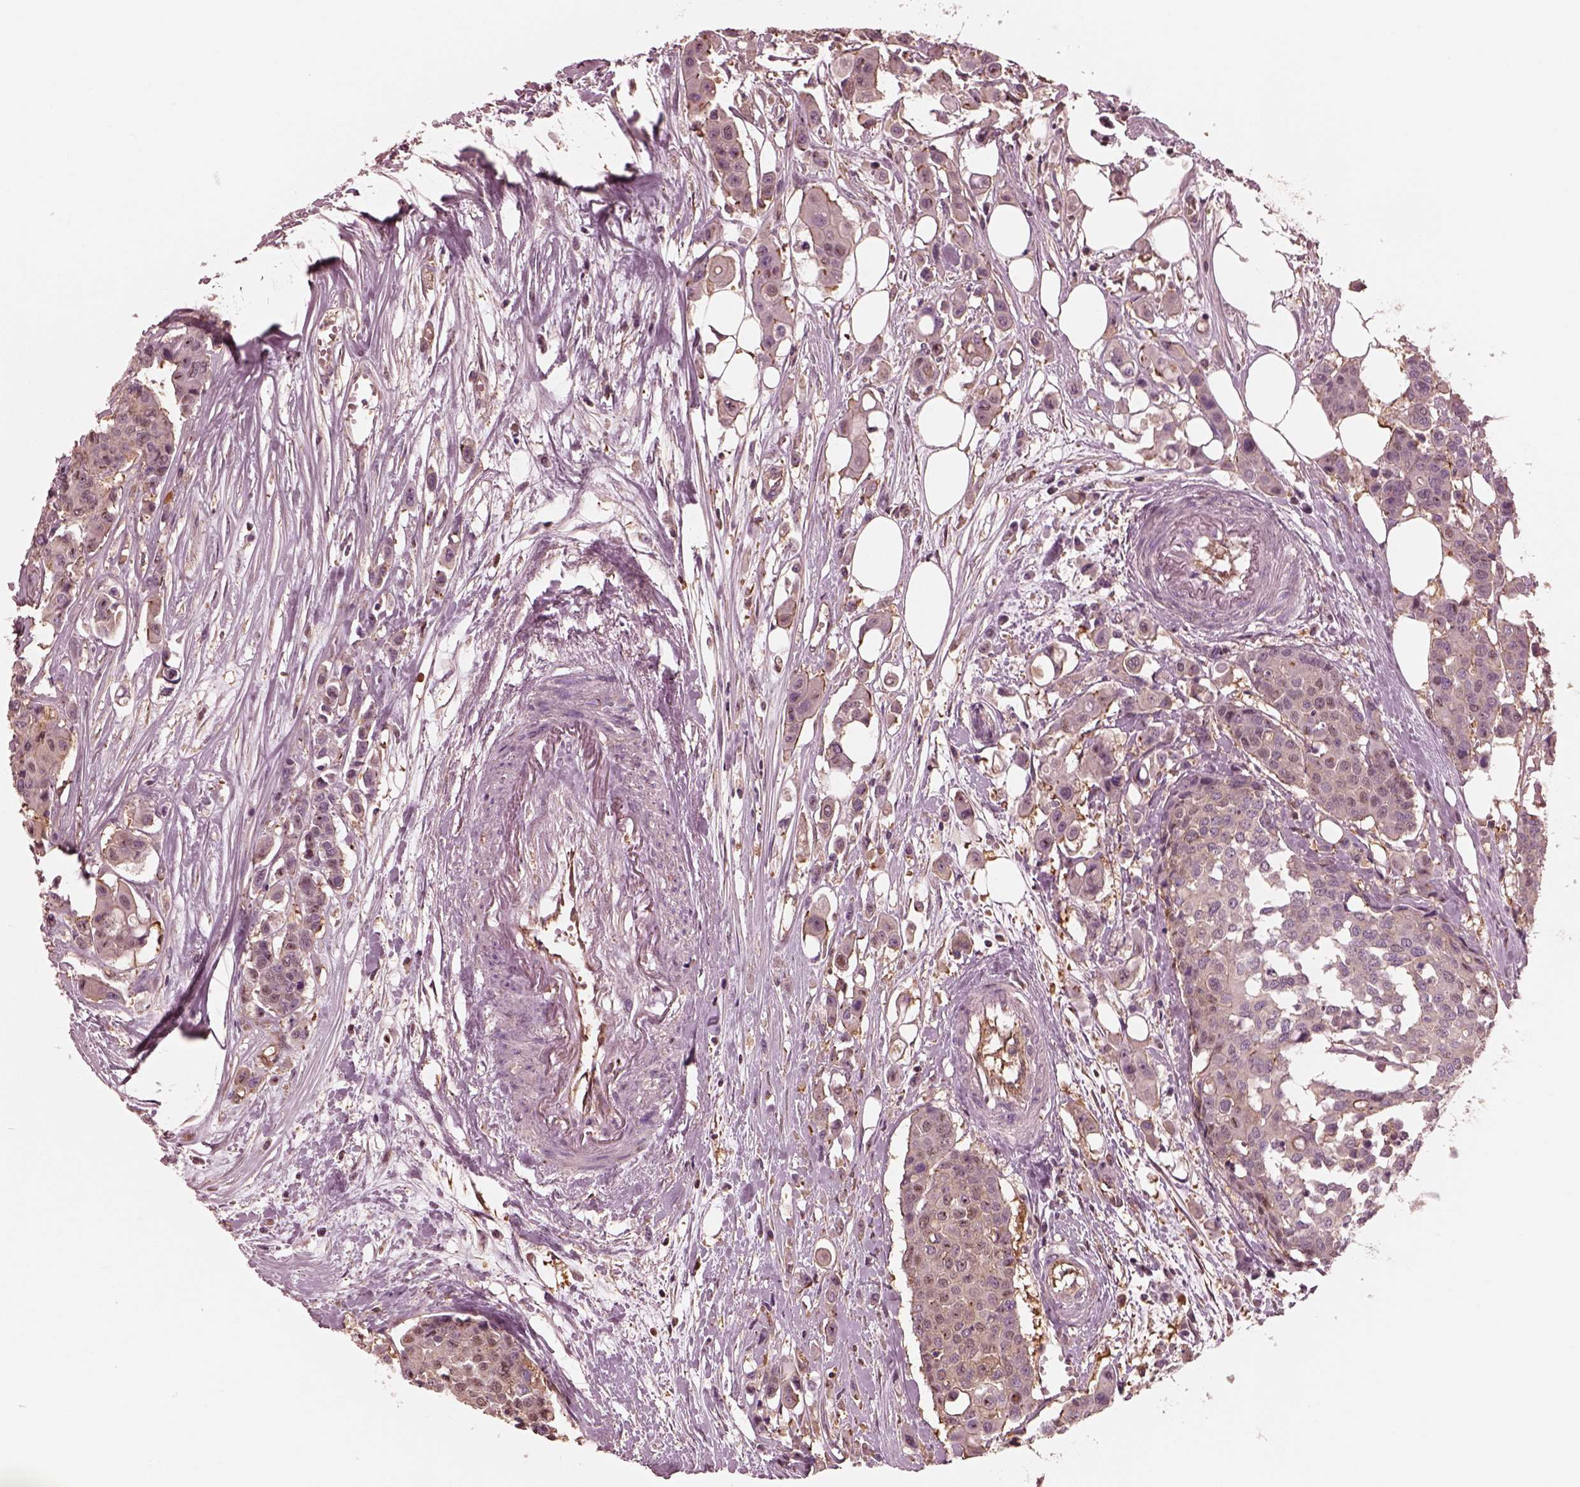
{"staining": {"intensity": "negative", "quantity": "none", "location": "none"}, "tissue": "carcinoid", "cell_type": "Tumor cells", "image_type": "cancer", "snomed": [{"axis": "morphology", "description": "Carcinoid, malignant, NOS"}, {"axis": "topography", "description": "Colon"}], "caption": "Tumor cells show no significant protein expression in carcinoid.", "gene": "STK33", "patient": {"sex": "male", "age": 81}}